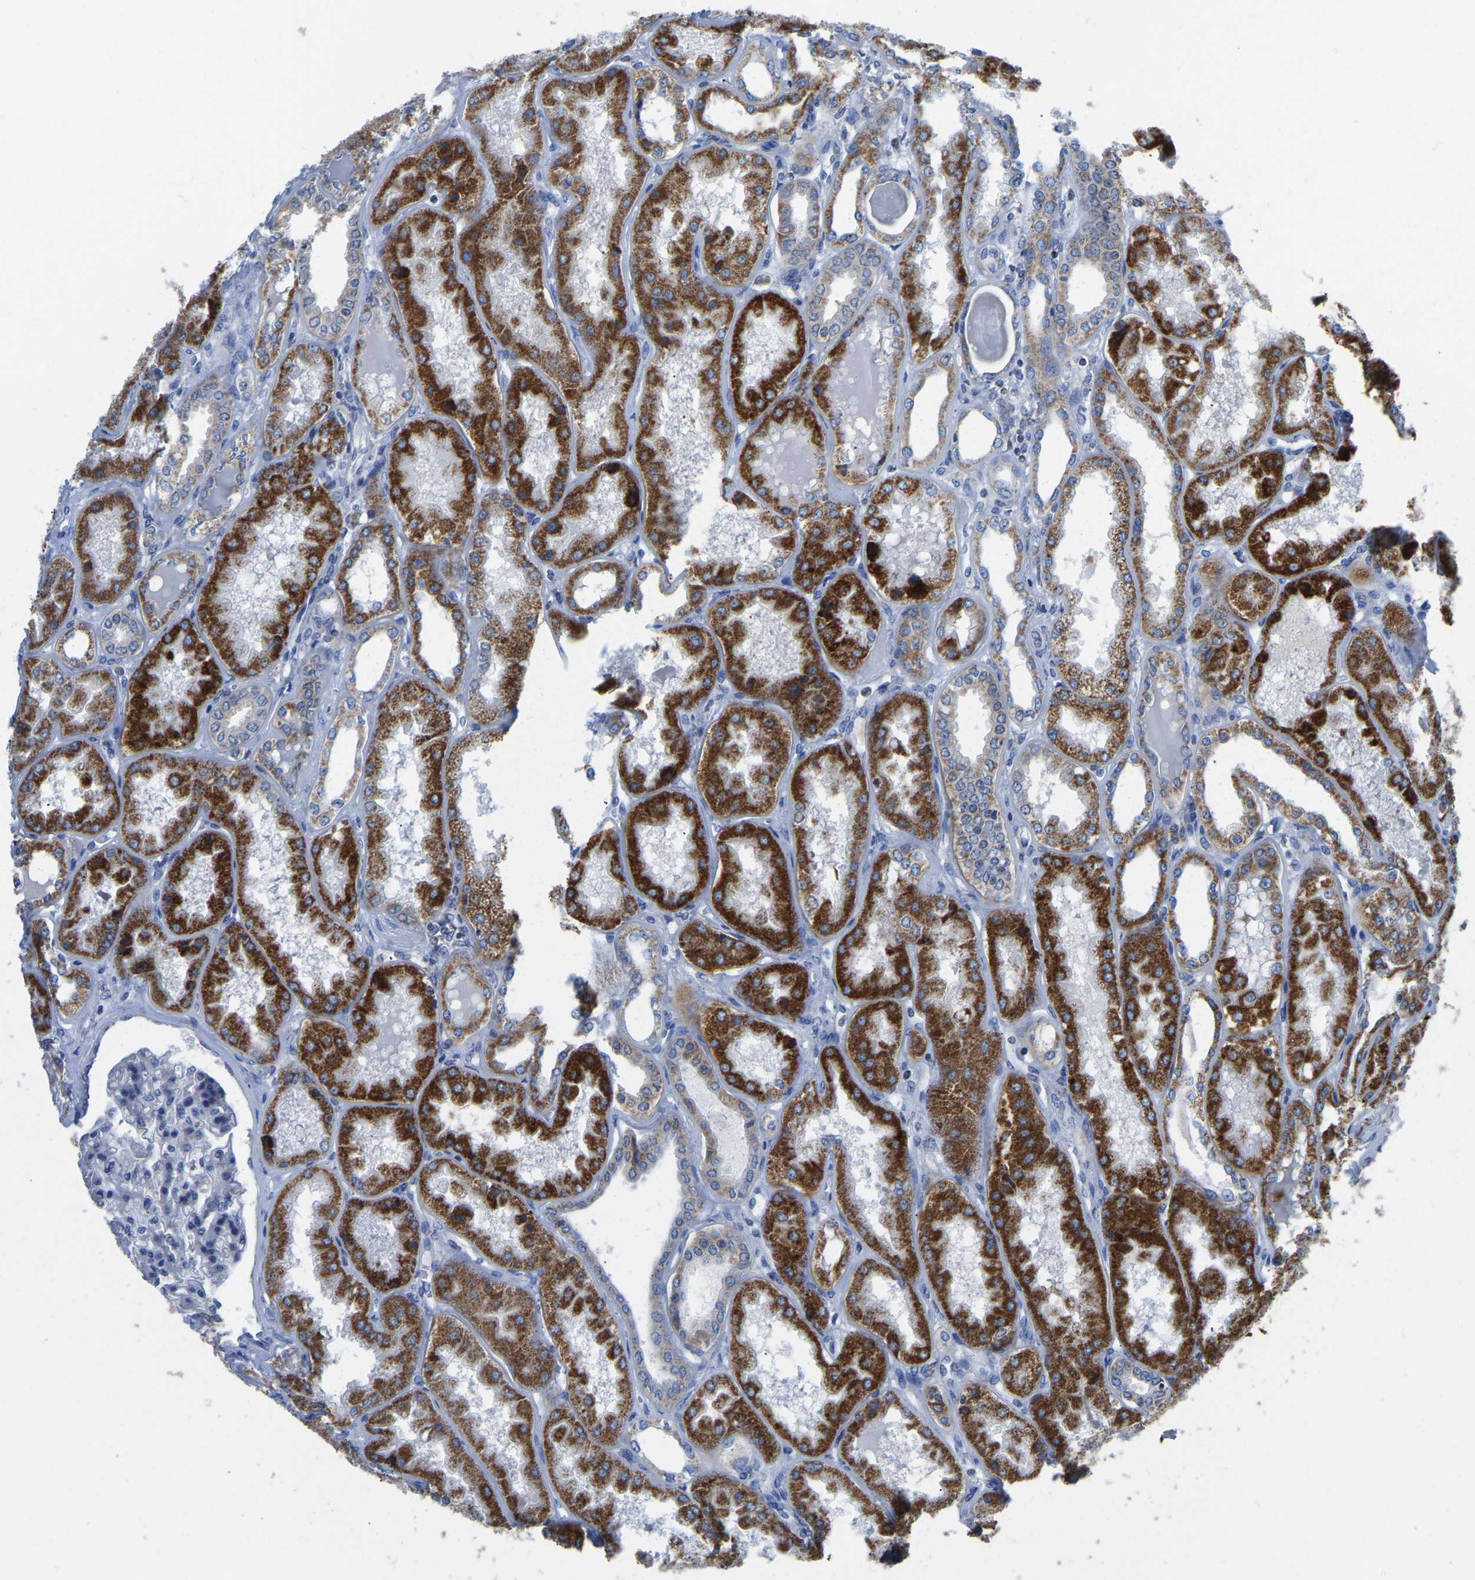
{"staining": {"intensity": "negative", "quantity": "none", "location": "none"}, "tissue": "kidney", "cell_type": "Cells in glomeruli", "image_type": "normal", "snomed": [{"axis": "morphology", "description": "Normal tissue, NOS"}, {"axis": "topography", "description": "Kidney"}], "caption": "Immunohistochemistry (IHC) photomicrograph of benign kidney: kidney stained with DAB shows no significant protein expression in cells in glomeruli. (Immunohistochemistry (IHC), brightfield microscopy, high magnification).", "gene": "ETFA", "patient": {"sex": "female", "age": 56}}